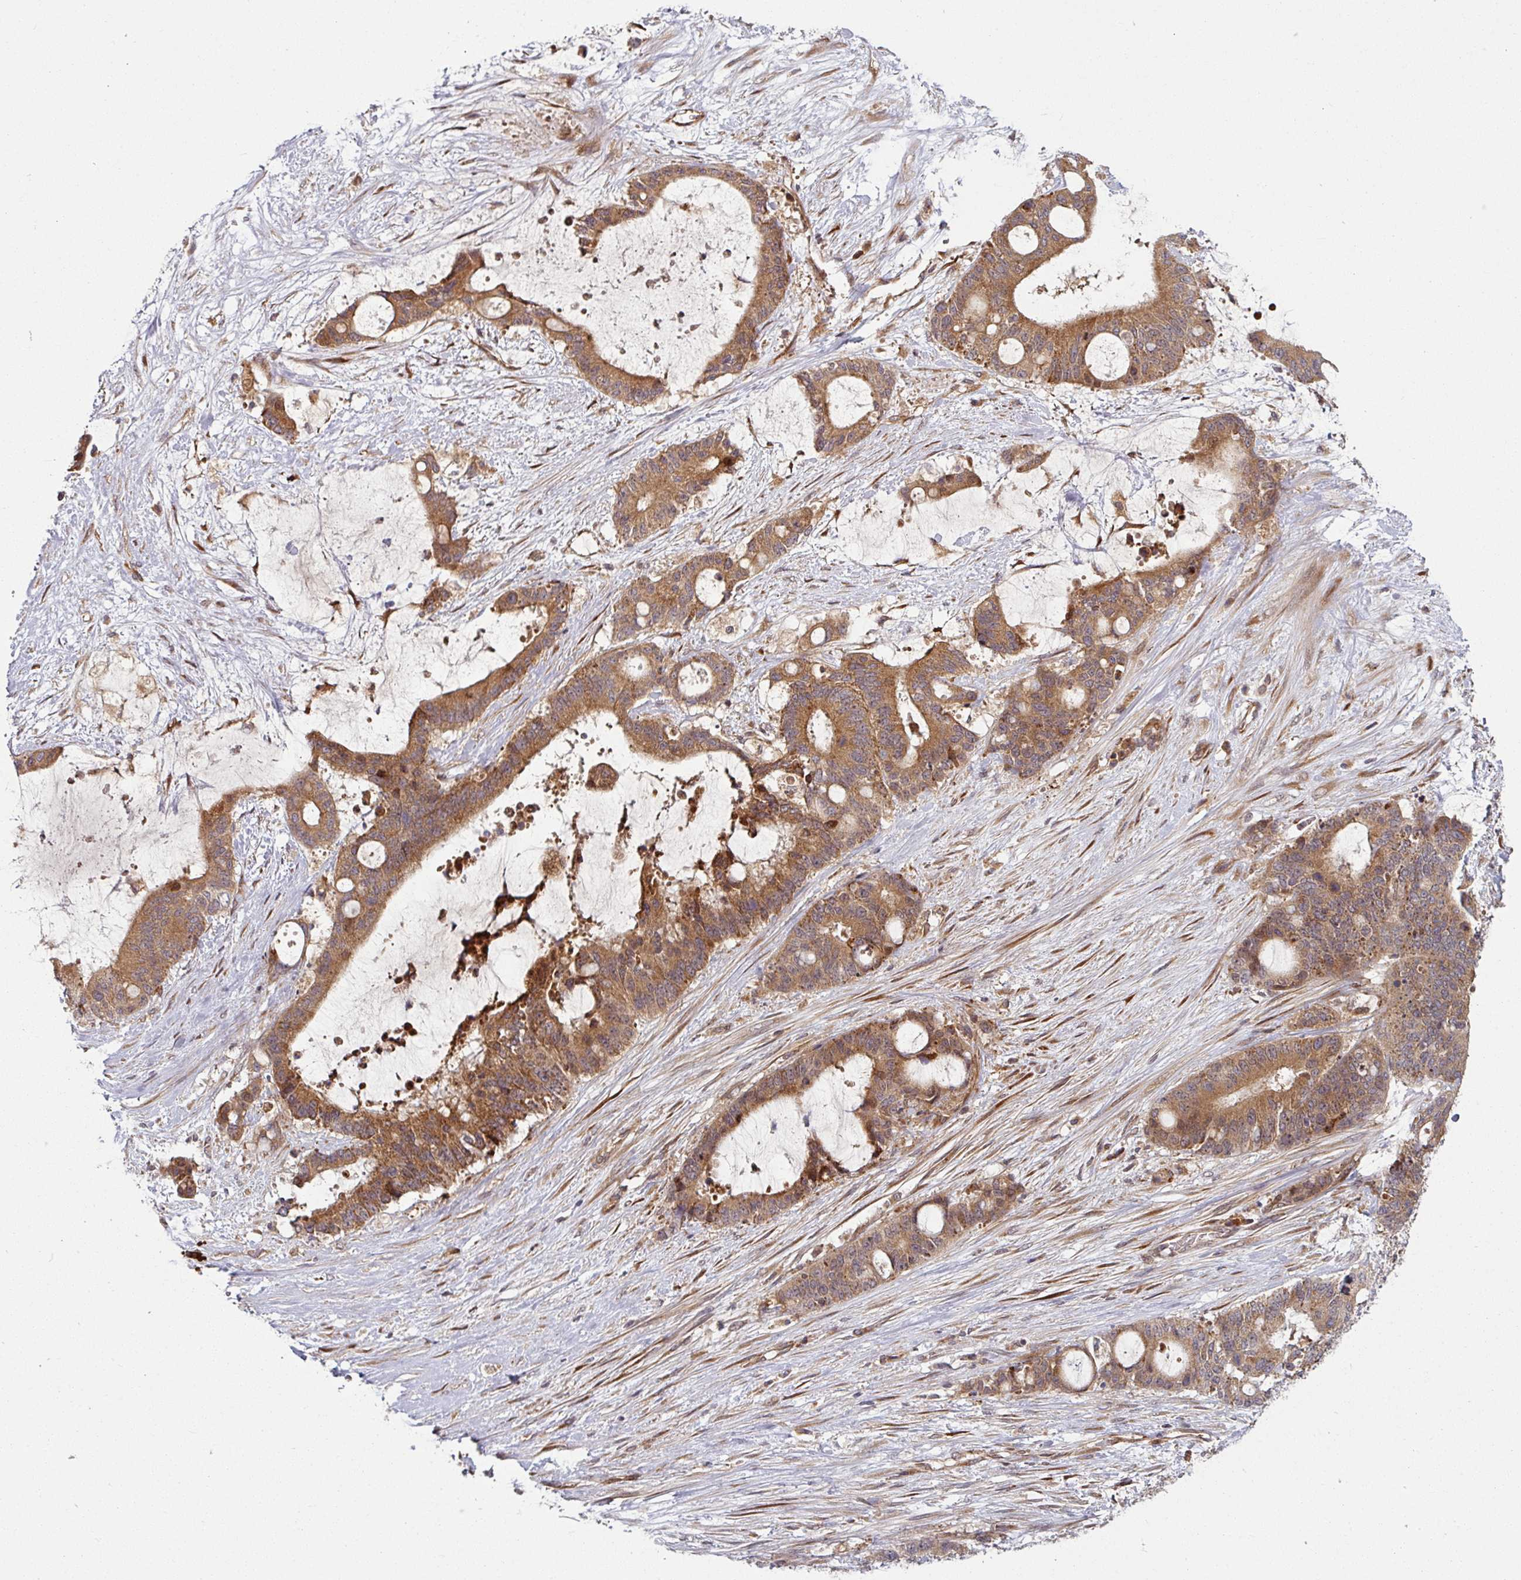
{"staining": {"intensity": "moderate", "quantity": ">75%", "location": "cytoplasmic/membranous"}, "tissue": "liver cancer", "cell_type": "Tumor cells", "image_type": "cancer", "snomed": [{"axis": "morphology", "description": "Normal tissue, NOS"}, {"axis": "morphology", "description": "Cholangiocarcinoma"}, {"axis": "topography", "description": "Liver"}, {"axis": "topography", "description": "Peripheral nerve tissue"}], "caption": "DAB immunohistochemical staining of liver cholangiocarcinoma reveals moderate cytoplasmic/membranous protein expression in about >75% of tumor cells.", "gene": "RAB5A", "patient": {"sex": "female", "age": 73}}